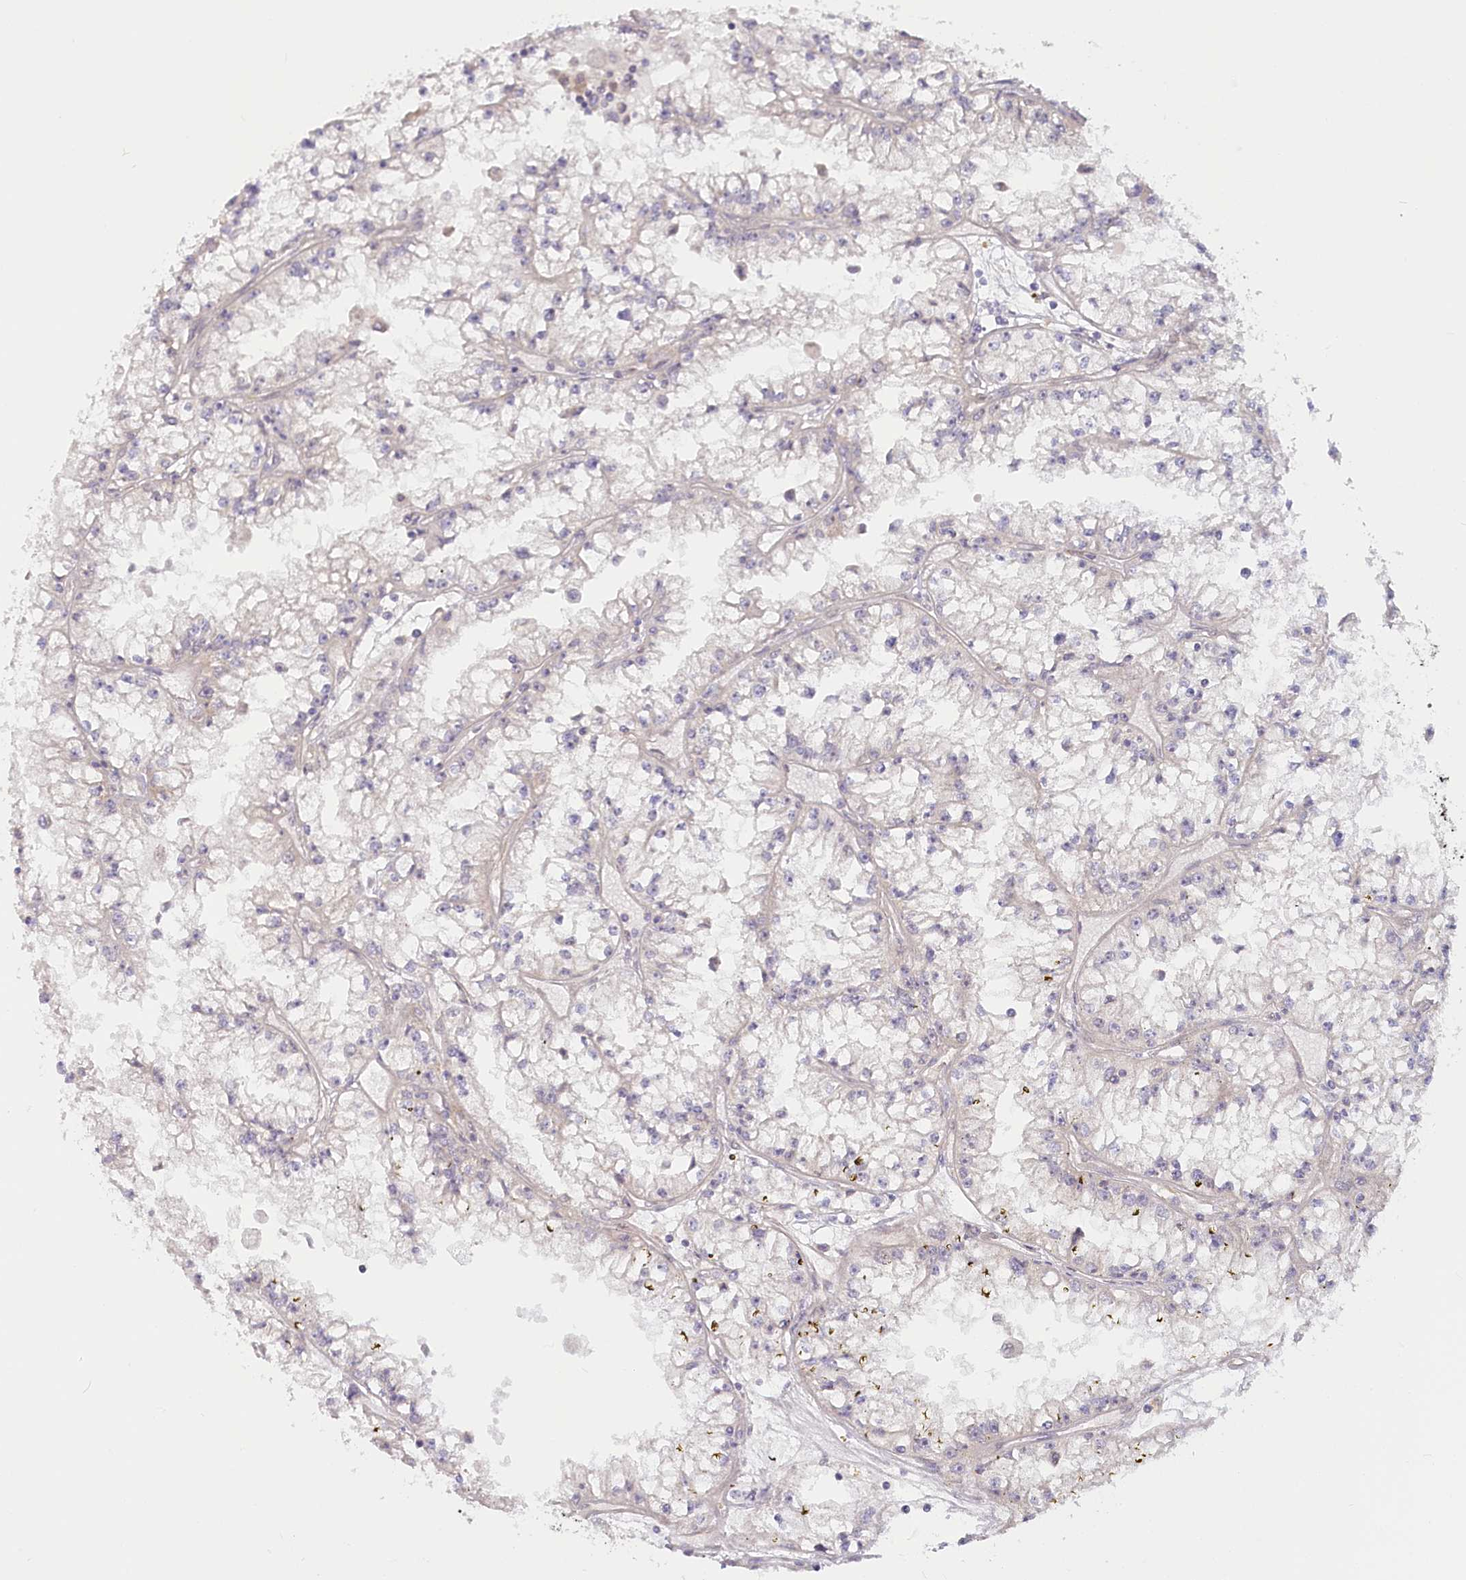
{"staining": {"intensity": "negative", "quantity": "none", "location": "none"}, "tissue": "renal cancer", "cell_type": "Tumor cells", "image_type": "cancer", "snomed": [{"axis": "morphology", "description": "Adenocarcinoma, NOS"}, {"axis": "topography", "description": "Kidney"}], "caption": "Immunohistochemistry of human renal cancer reveals no staining in tumor cells.", "gene": "CEP70", "patient": {"sex": "male", "age": 56}}